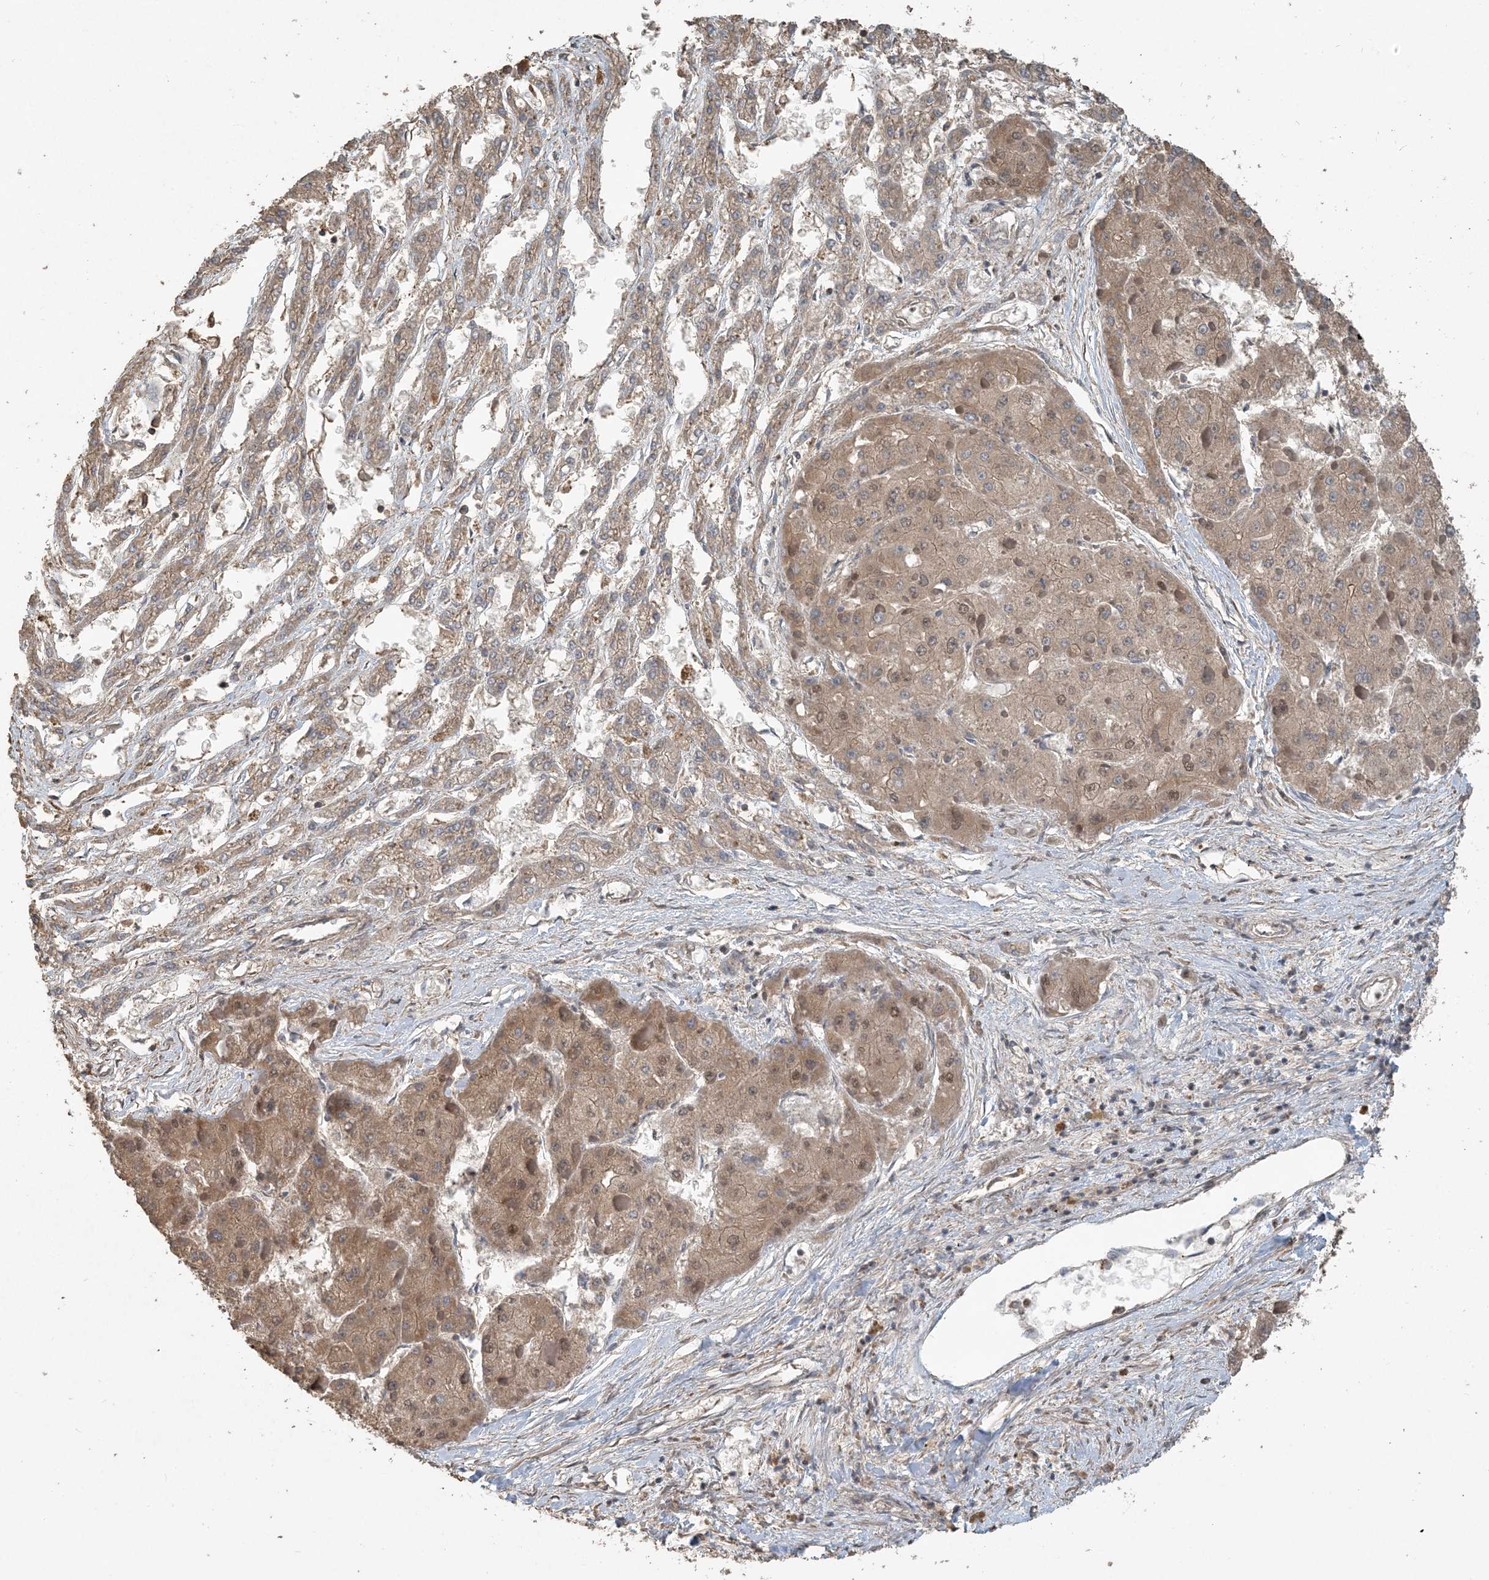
{"staining": {"intensity": "moderate", "quantity": "25%-75%", "location": "cytoplasmic/membranous,nuclear"}, "tissue": "liver cancer", "cell_type": "Tumor cells", "image_type": "cancer", "snomed": [{"axis": "morphology", "description": "Carcinoma, Hepatocellular, NOS"}, {"axis": "topography", "description": "Liver"}], "caption": "IHC staining of hepatocellular carcinoma (liver), which exhibits medium levels of moderate cytoplasmic/membranous and nuclear staining in about 25%-75% of tumor cells indicating moderate cytoplasmic/membranous and nuclear protein staining. The staining was performed using DAB (3,3'-diaminobenzidine) (brown) for protein detection and nuclei were counterstained in hematoxylin (blue).", "gene": "ZC3H12A", "patient": {"sex": "female", "age": 73}}